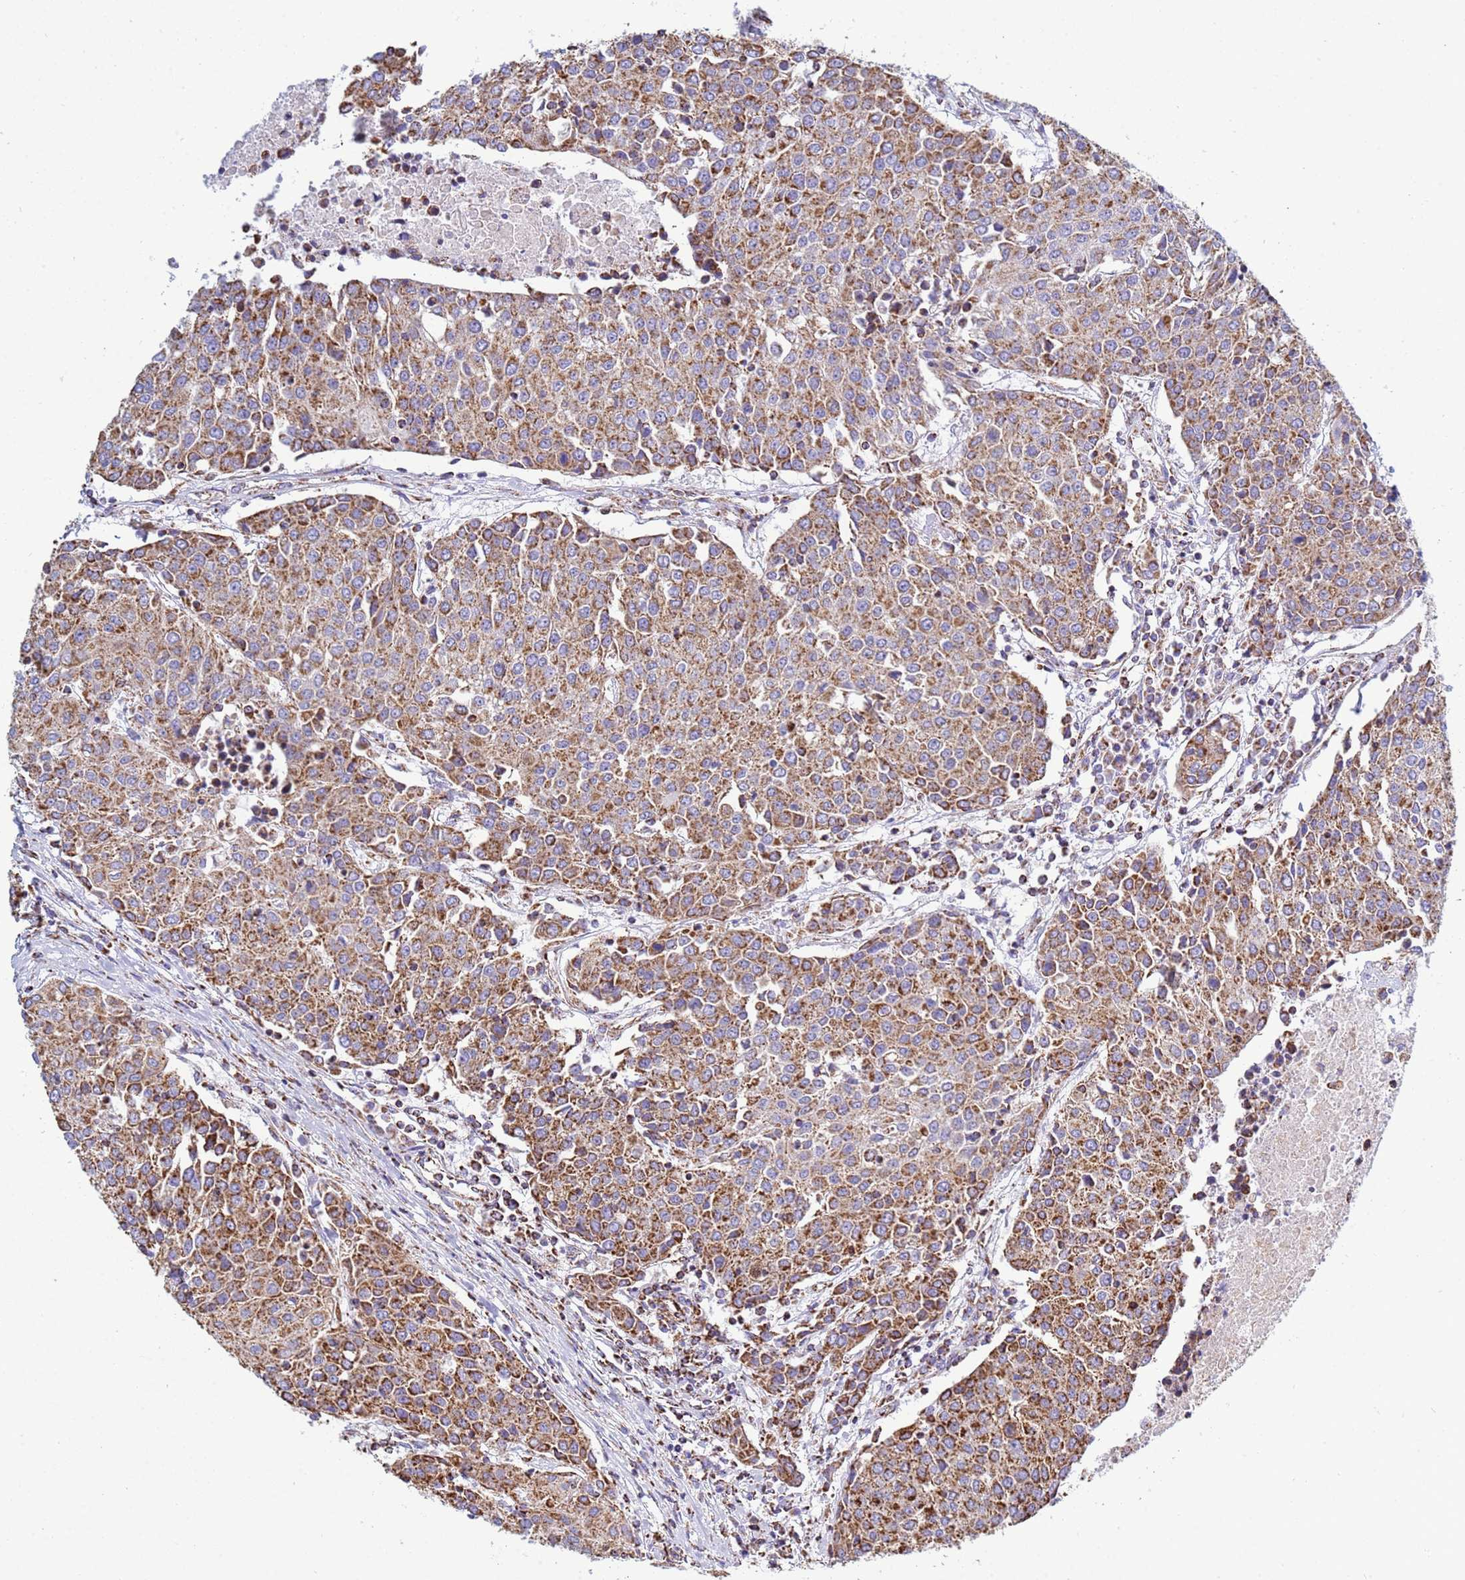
{"staining": {"intensity": "moderate", "quantity": ">75%", "location": "cytoplasmic/membranous"}, "tissue": "urothelial cancer", "cell_type": "Tumor cells", "image_type": "cancer", "snomed": [{"axis": "morphology", "description": "Urothelial carcinoma, High grade"}, {"axis": "topography", "description": "Urinary bladder"}], "caption": "About >75% of tumor cells in high-grade urothelial carcinoma reveal moderate cytoplasmic/membranous protein expression as visualized by brown immunohistochemical staining.", "gene": "COQ4", "patient": {"sex": "female", "age": 85}}